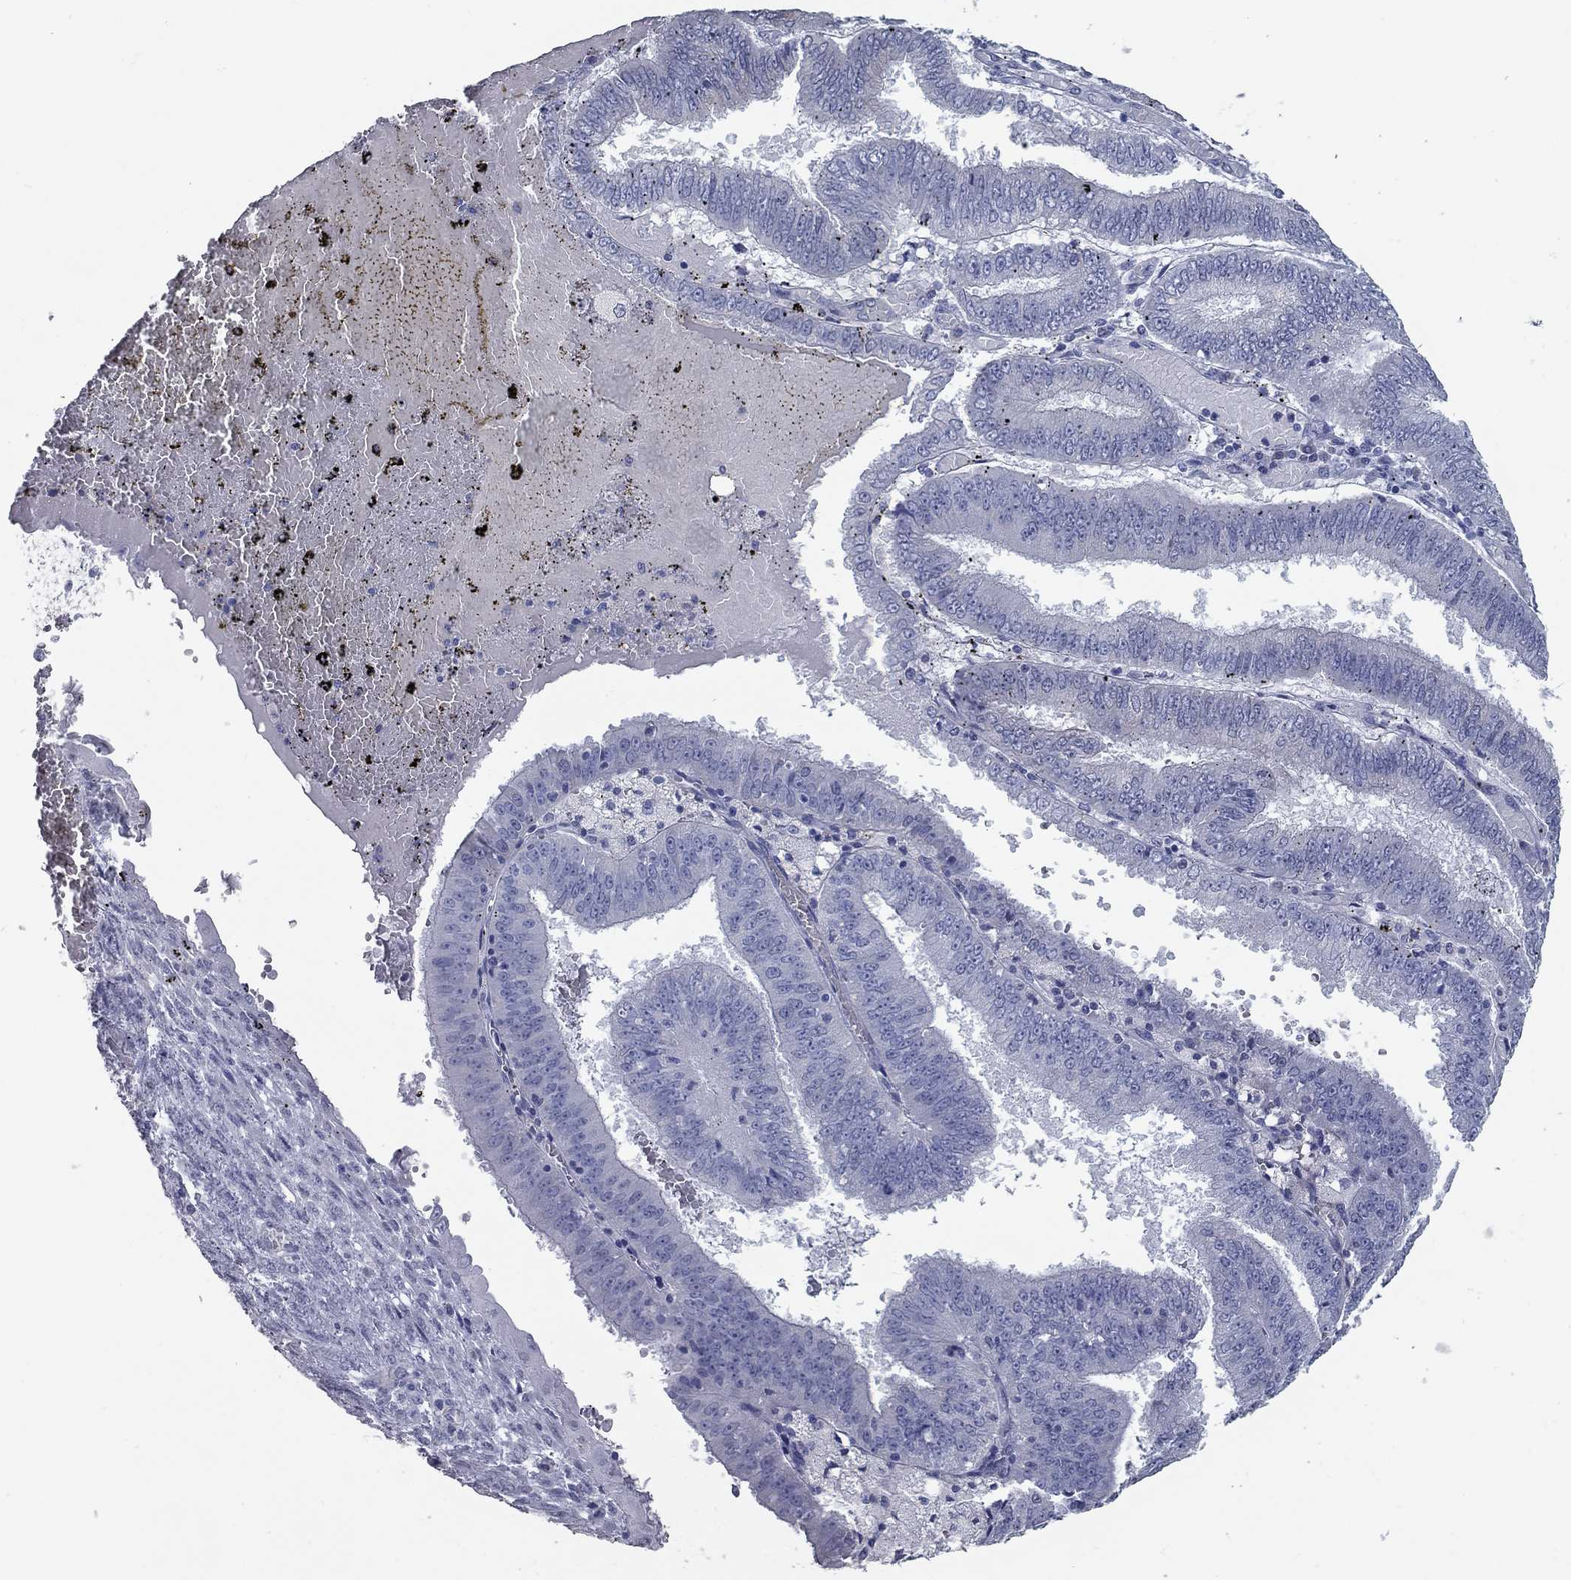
{"staining": {"intensity": "negative", "quantity": "none", "location": "none"}, "tissue": "endometrial cancer", "cell_type": "Tumor cells", "image_type": "cancer", "snomed": [{"axis": "morphology", "description": "Adenocarcinoma, NOS"}, {"axis": "topography", "description": "Endometrium"}], "caption": "High magnification brightfield microscopy of adenocarcinoma (endometrial) stained with DAB (brown) and counterstained with hematoxylin (blue): tumor cells show no significant staining. The staining was performed using DAB to visualize the protein expression in brown, while the nuclei were stained in blue with hematoxylin (Magnification: 20x).", "gene": "TAC1", "patient": {"sex": "female", "age": 66}}